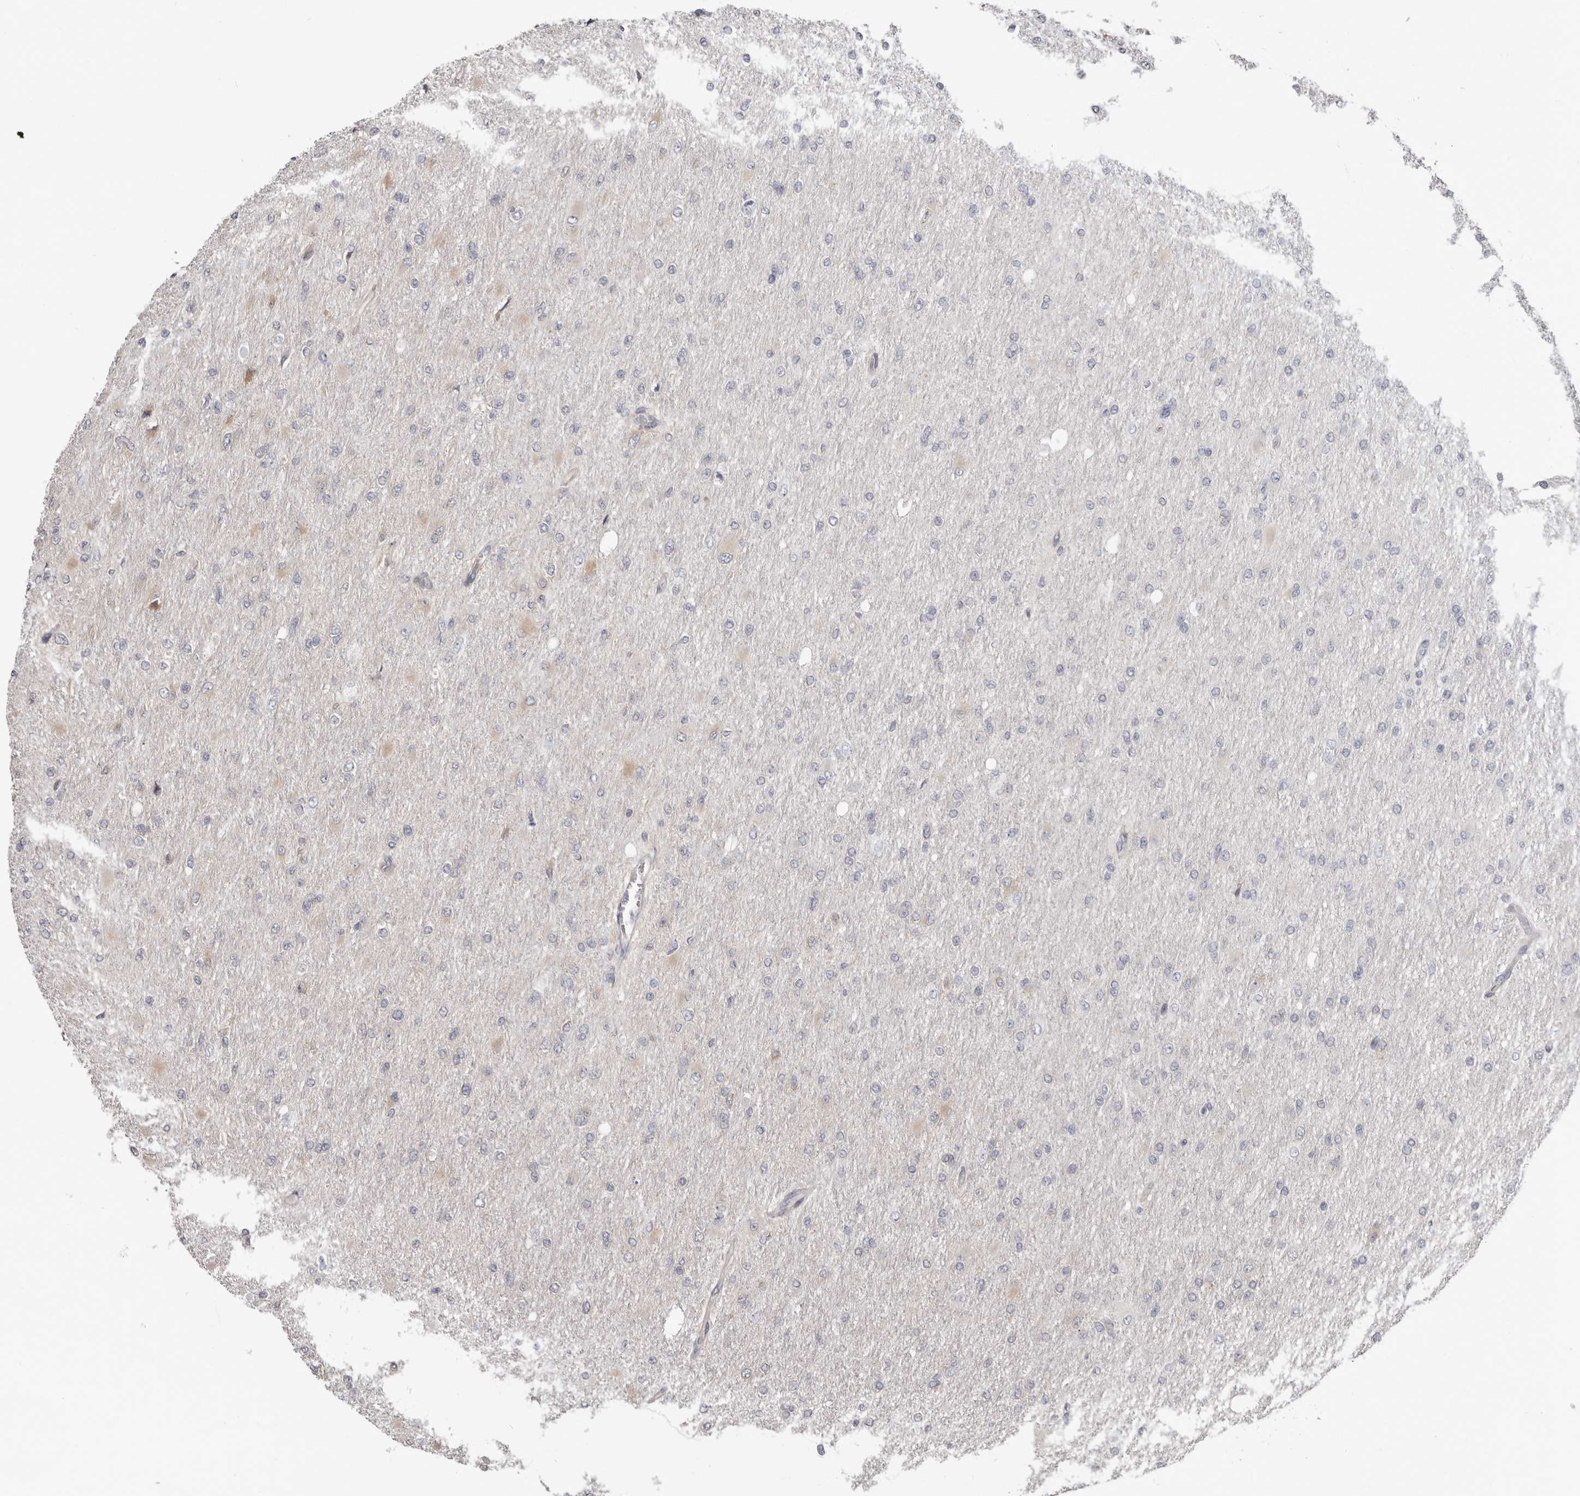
{"staining": {"intensity": "negative", "quantity": "none", "location": "none"}, "tissue": "glioma", "cell_type": "Tumor cells", "image_type": "cancer", "snomed": [{"axis": "morphology", "description": "Glioma, malignant, High grade"}, {"axis": "topography", "description": "Cerebral cortex"}], "caption": "Immunohistochemistry (IHC) of human malignant glioma (high-grade) exhibits no expression in tumor cells.", "gene": "BAD", "patient": {"sex": "female", "age": 36}}